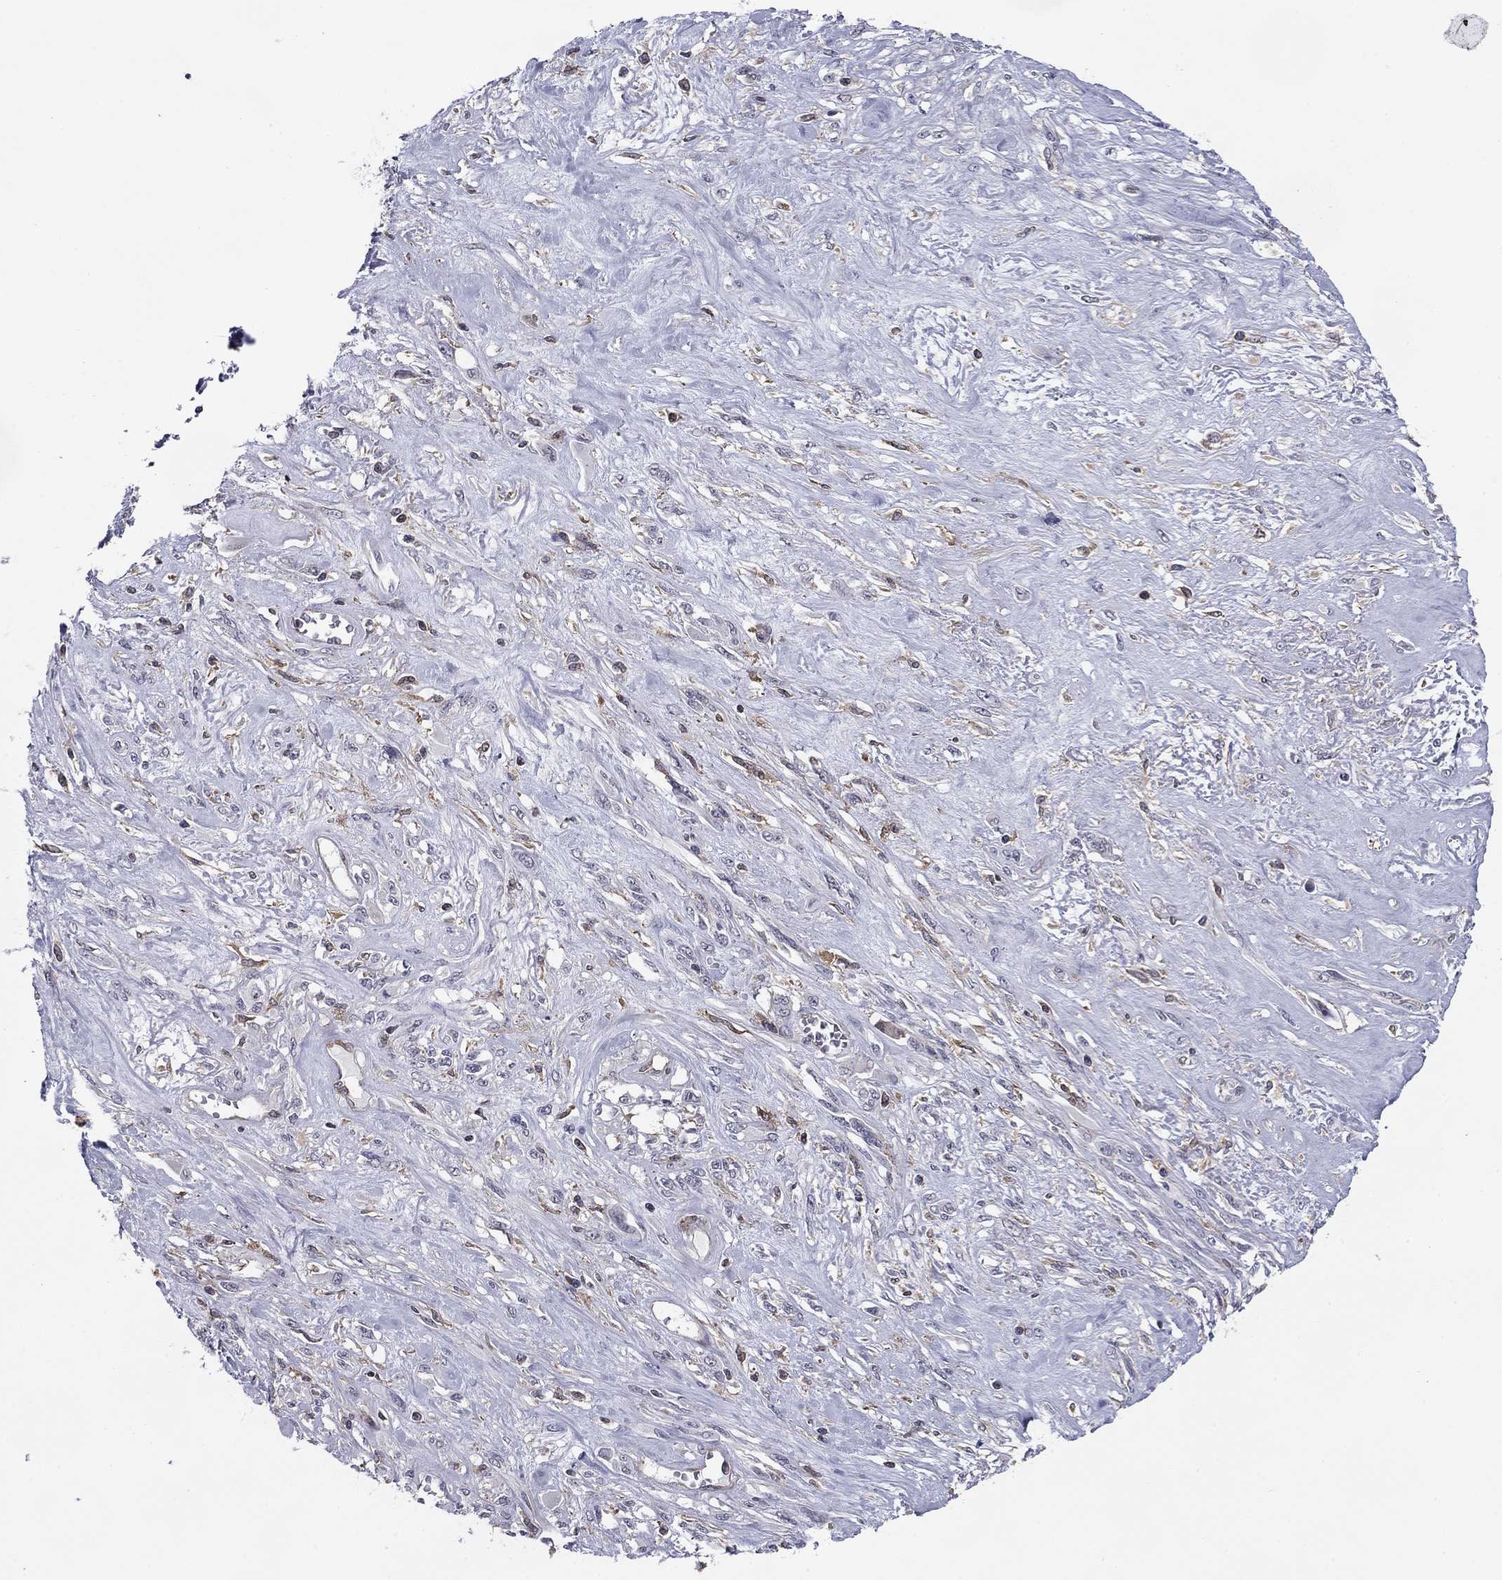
{"staining": {"intensity": "negative", "quantity": "none", "location": "none"}, "tissue": "melanoma", "cell_type": "Tumor cells", "image_type": "cancer", "snomed": [{"axis": "morphology", "description": "Malignant melanoma, NOS"}, {"axis": "topography", "description": "Skin"}], "caption": "This is a photomicrograph of IHC staining of melanoma, which shows no expression in tumor cells. (DAB immunohistochemistry, high magnification).", "gene": "PLCB2", "patient": {"sex": "female", "age": 91}}